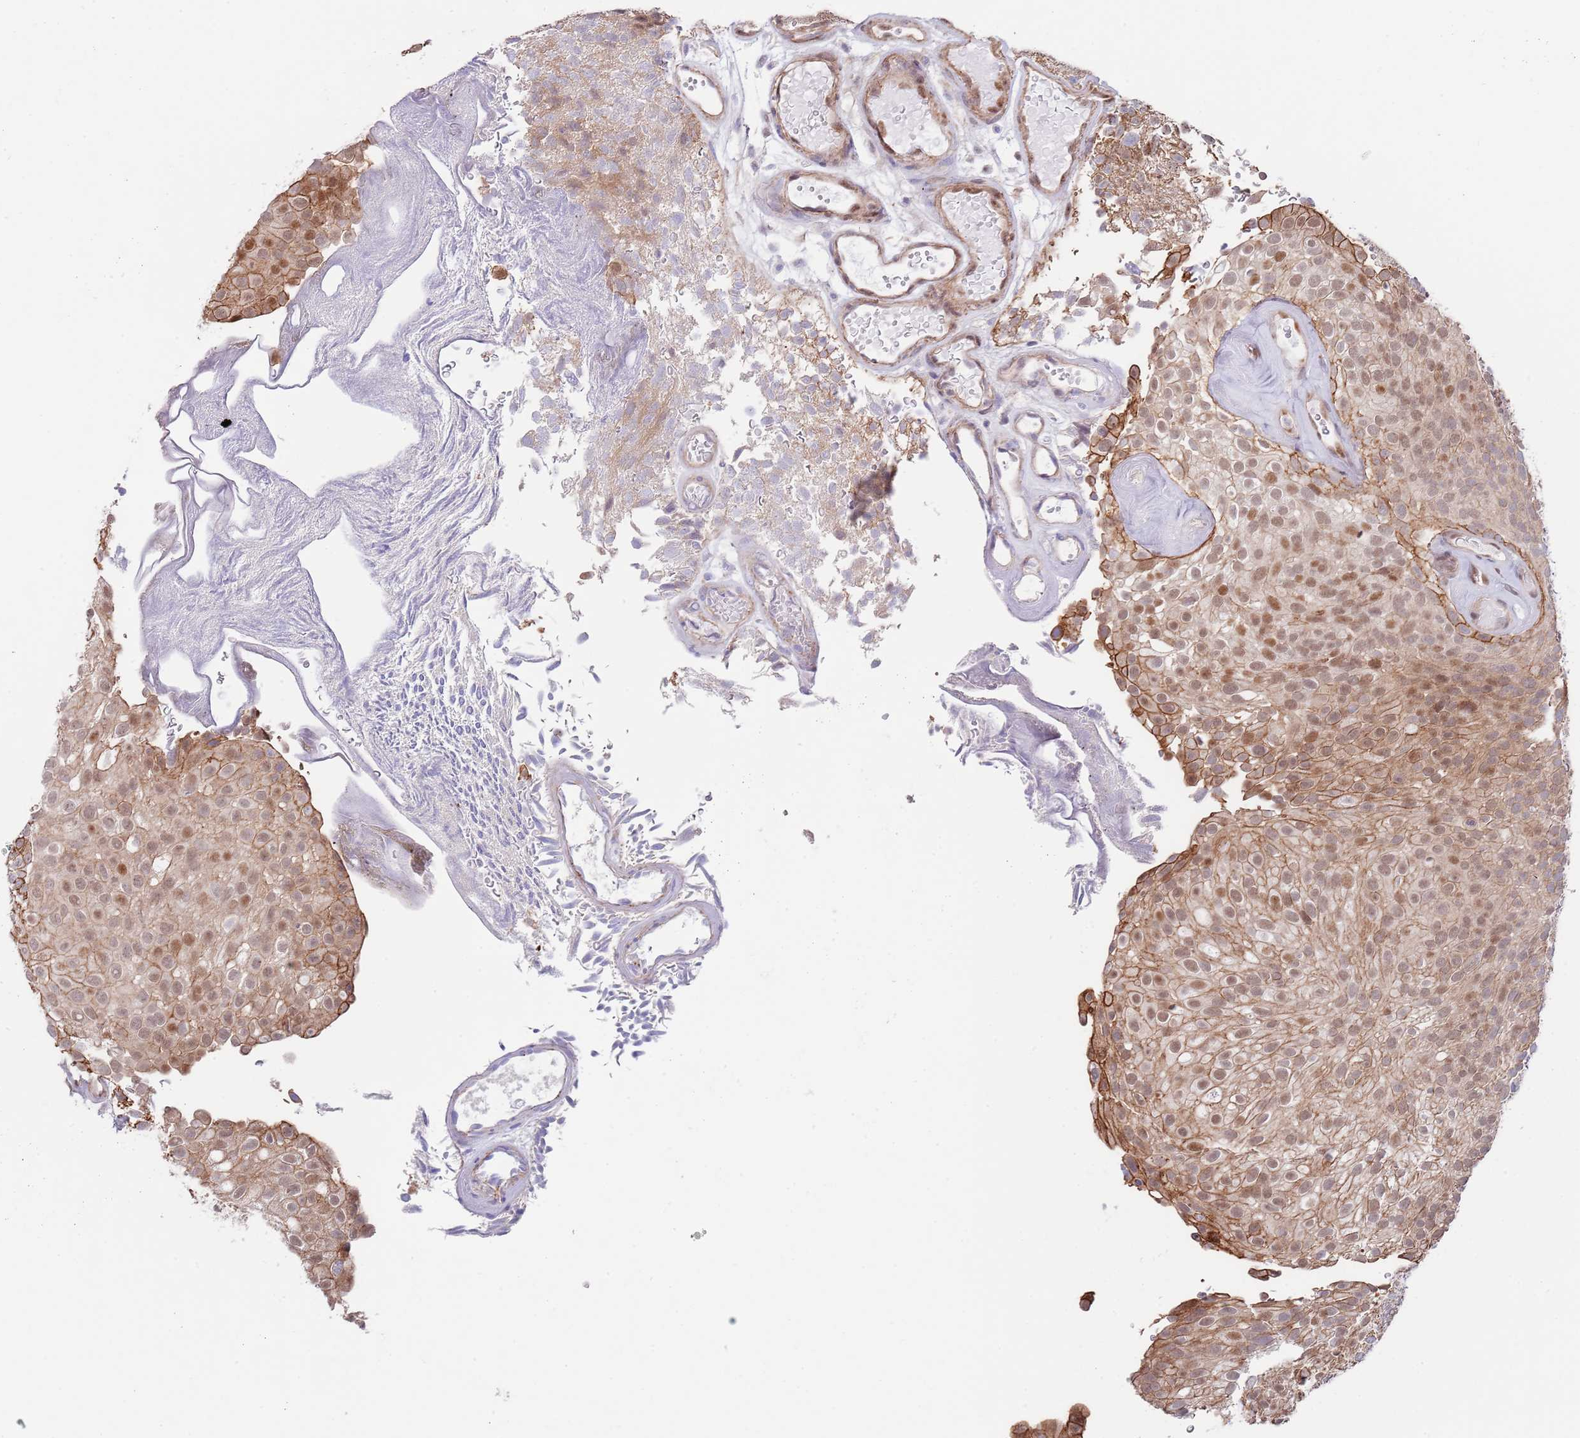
{"staining": {"intensity": "moderate", "quantity": ">75%", "location": "cytoplasmic/membranous,nuclear"}, "tissue": "urothelial cancer", "cell_type": "Tumor cells", "image_type": "cancer", "snomed": [{"axis": "morphology", "description": "Urothelial carcinoma, Low grade"}, {"axis": "topography", "description": "Urinary bladder"}], "caption": "Human low-grade urothelial carcinoma stained for a protein (brown) exhibits moderate cytoplasmic/membranous and nuclear positive positivity in approximately >75% of tumor cells.", "gene": "BPNT1", "patient": {"sex": "male", "age": 78}}